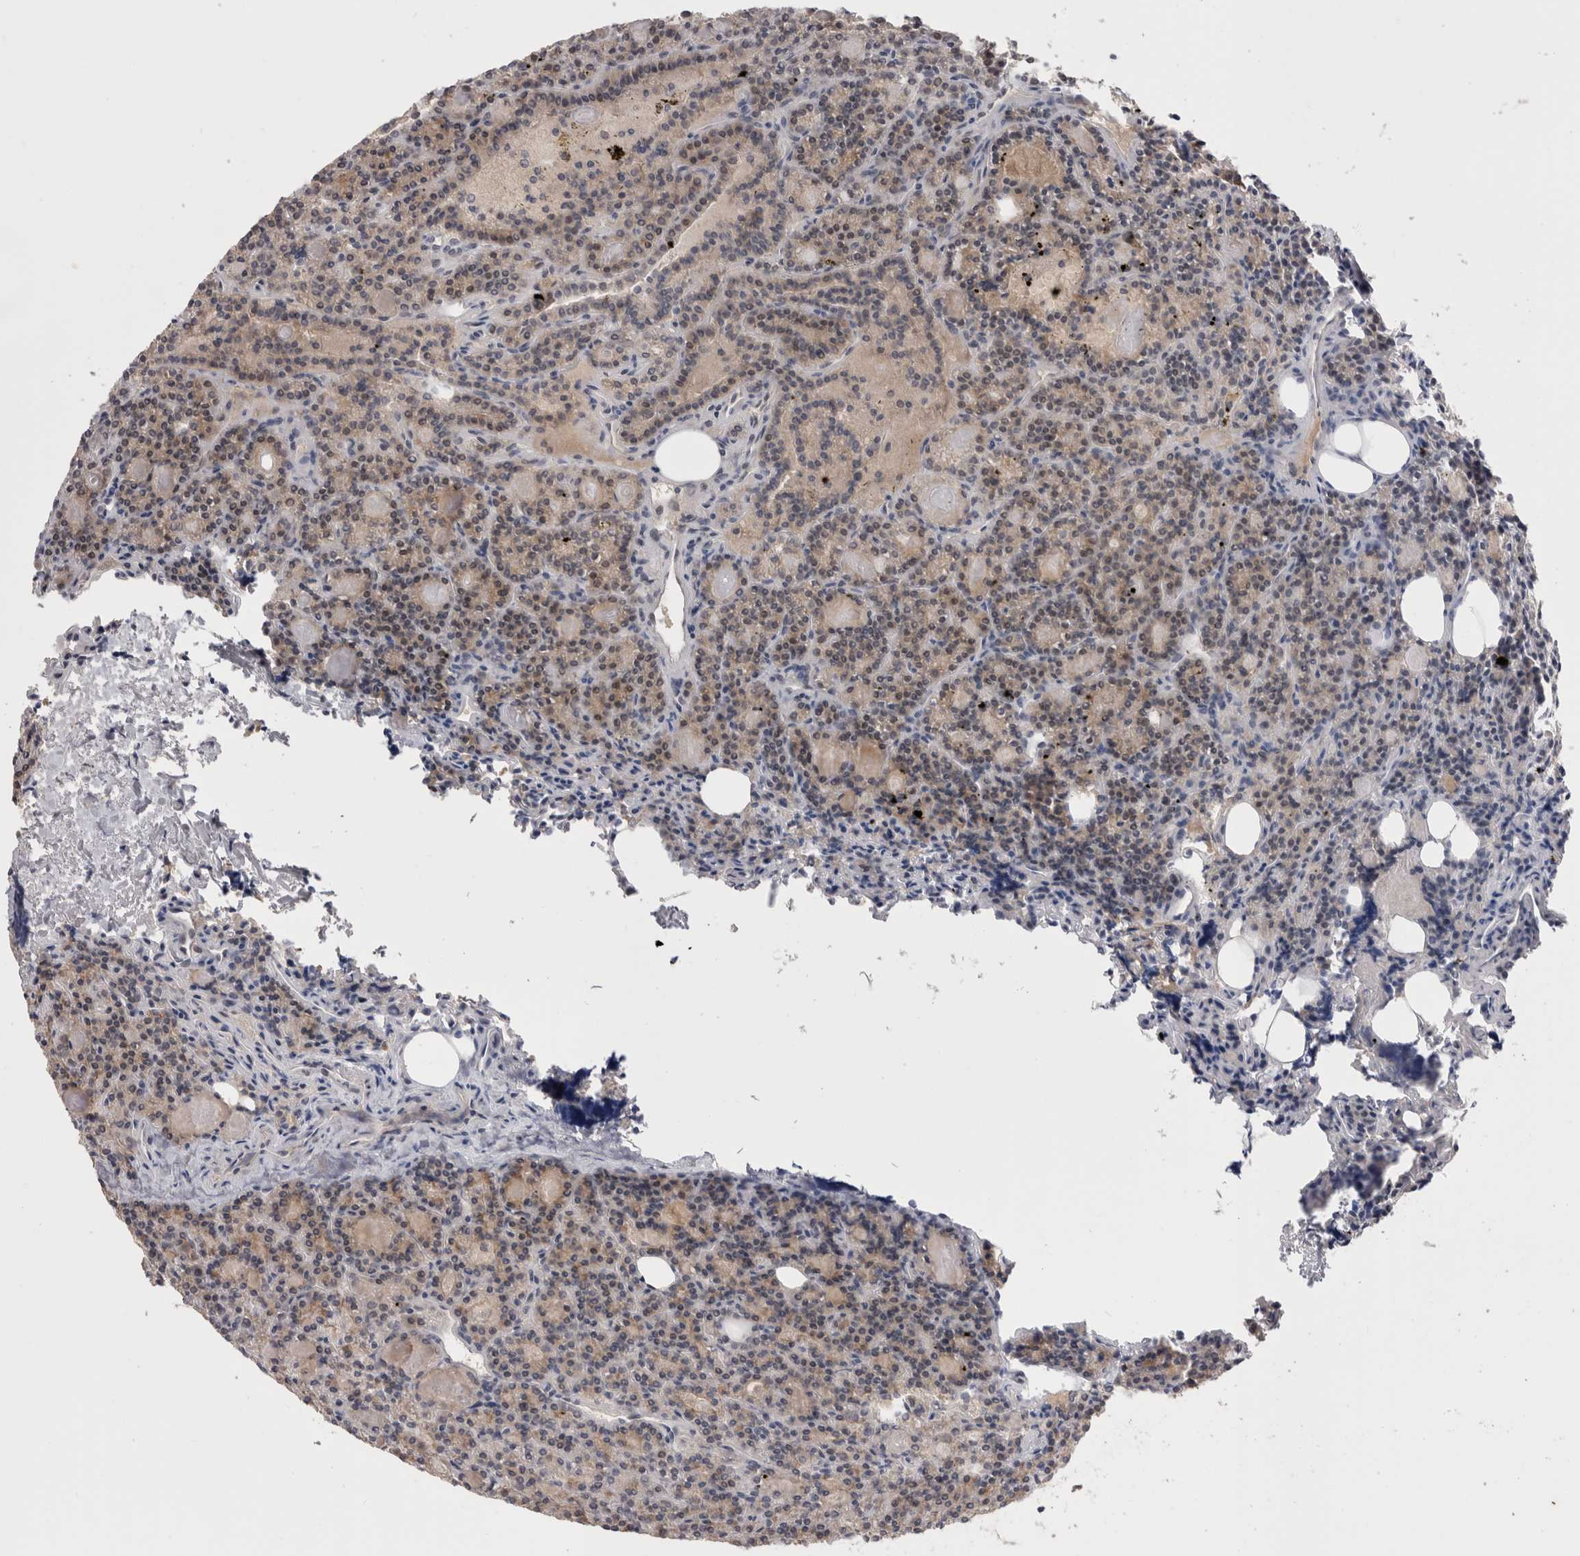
{"staining": {"intensity": "weak", "quantity": "25%-75%", "location": "cytoplasmic/membranous"}, "tissue": "parathyroid gland", "cell_type": "Glandular cells", "image_type": "normal", "snomed": [{"axis": "morphology", "description": "Normal tissue, NOS"}, {"axis": "morphology", "description": "Adenoma, NOS"}, {"axis": "topography", "description": "Parathyroid gland"}], "caption": "Parathyroid gland stained with DAB immunohistochemistry displays low levels of weak cytoplasmic/membranous staining in about 25%-75% of glandular cells.", "gene": "CRYBG1", "patient": {"sex": "female", "age": 57}}